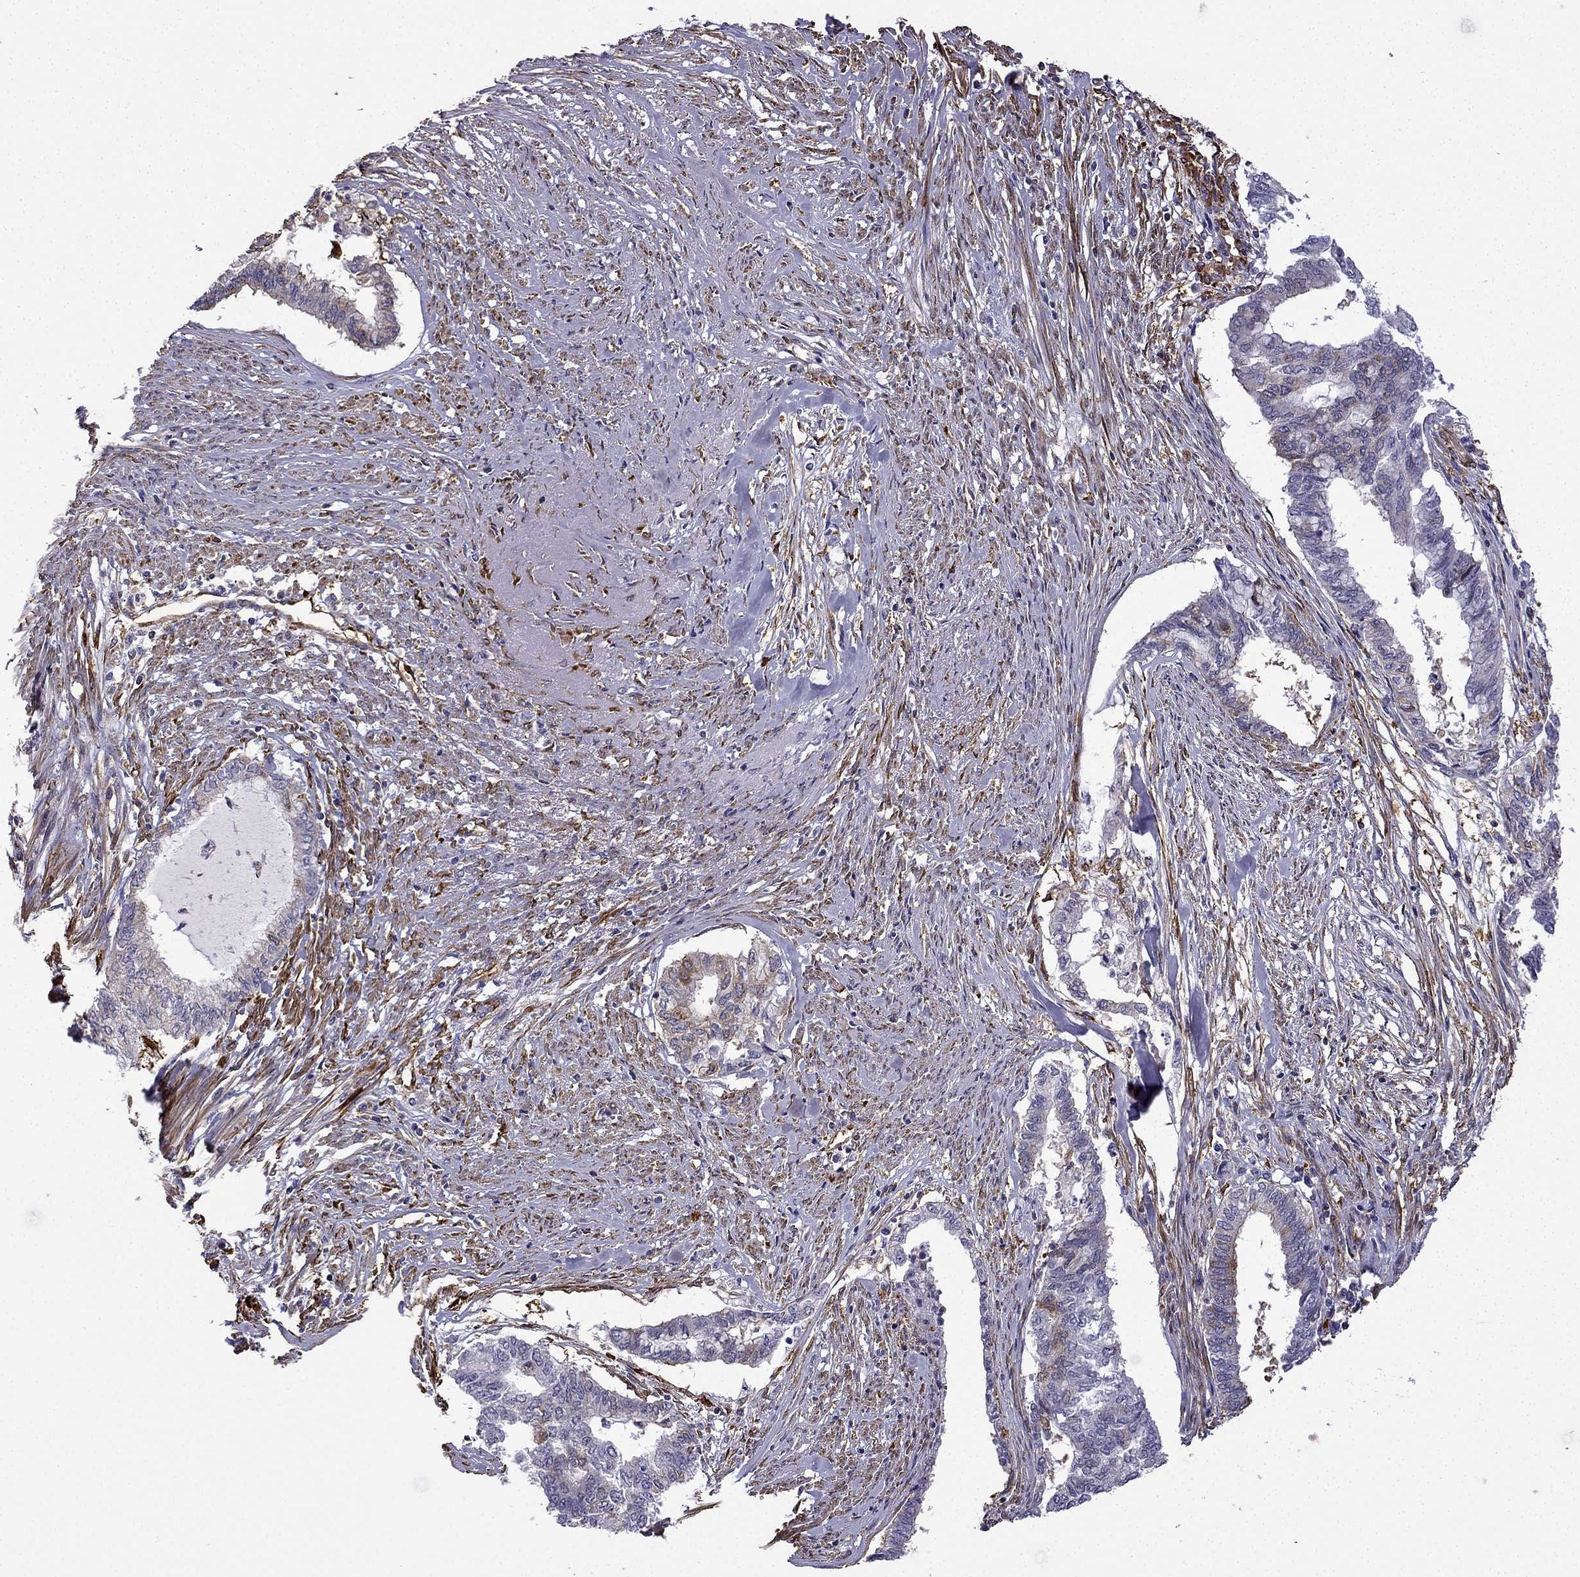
{"staining": {"intensity": "negative", "quantity": "none", "location": "none"}, "tissue": "endometrial cancer", "cell_type": "Tumor cells", "image_type": "cancer", "snomed": [{"axis": "morphology", "description": "Adenocarcinoma, NOS"}, {"axis": "topography", "description": "Endometrium"}], "caption": "Endometrial cancer (adenocarcinoma) stained for a protein using immunohistochemistry shows no positivity tumor cells.", "gene": "MAP4", "patient": {"sex": "female", "age": 79}}